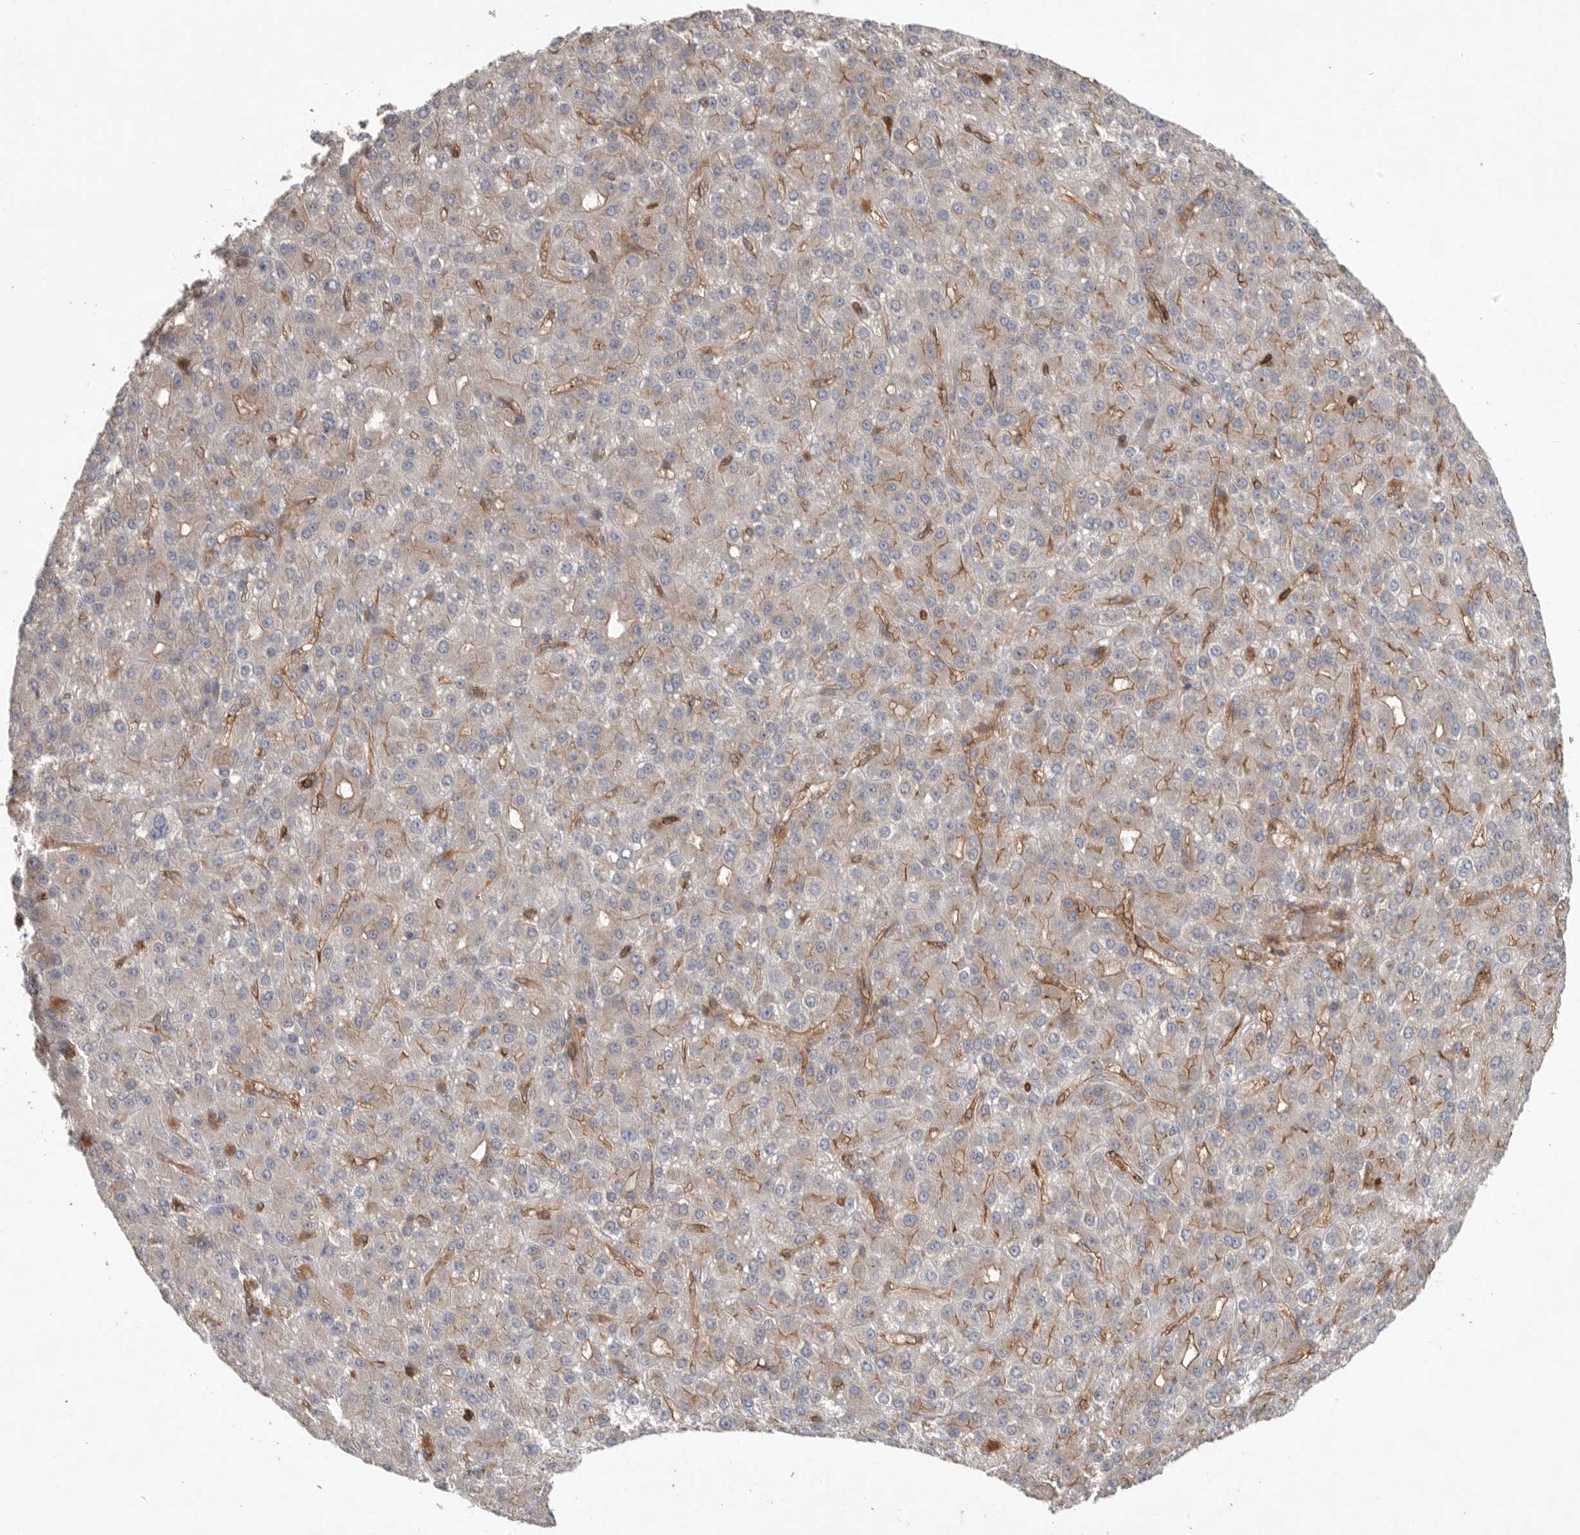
{"staining": {"intensity": "negative", "quantity": "none", "location": "none"}, "tissue": "liver cancer", "cell_type": "Tumor cells", "image_type": "cancer", "snomed": [{"axis": "morphology", "description": "Carcinoma, Hepatocellular, NOS"}, {"axis": "topography", "description": "Liver"}], "caption": "Immunohistochemical staining of human liver cancer exhibits no significant expression in tumor cells.", "gene": "PRKCH", "patient": {"sex": "male", "age": 67}}